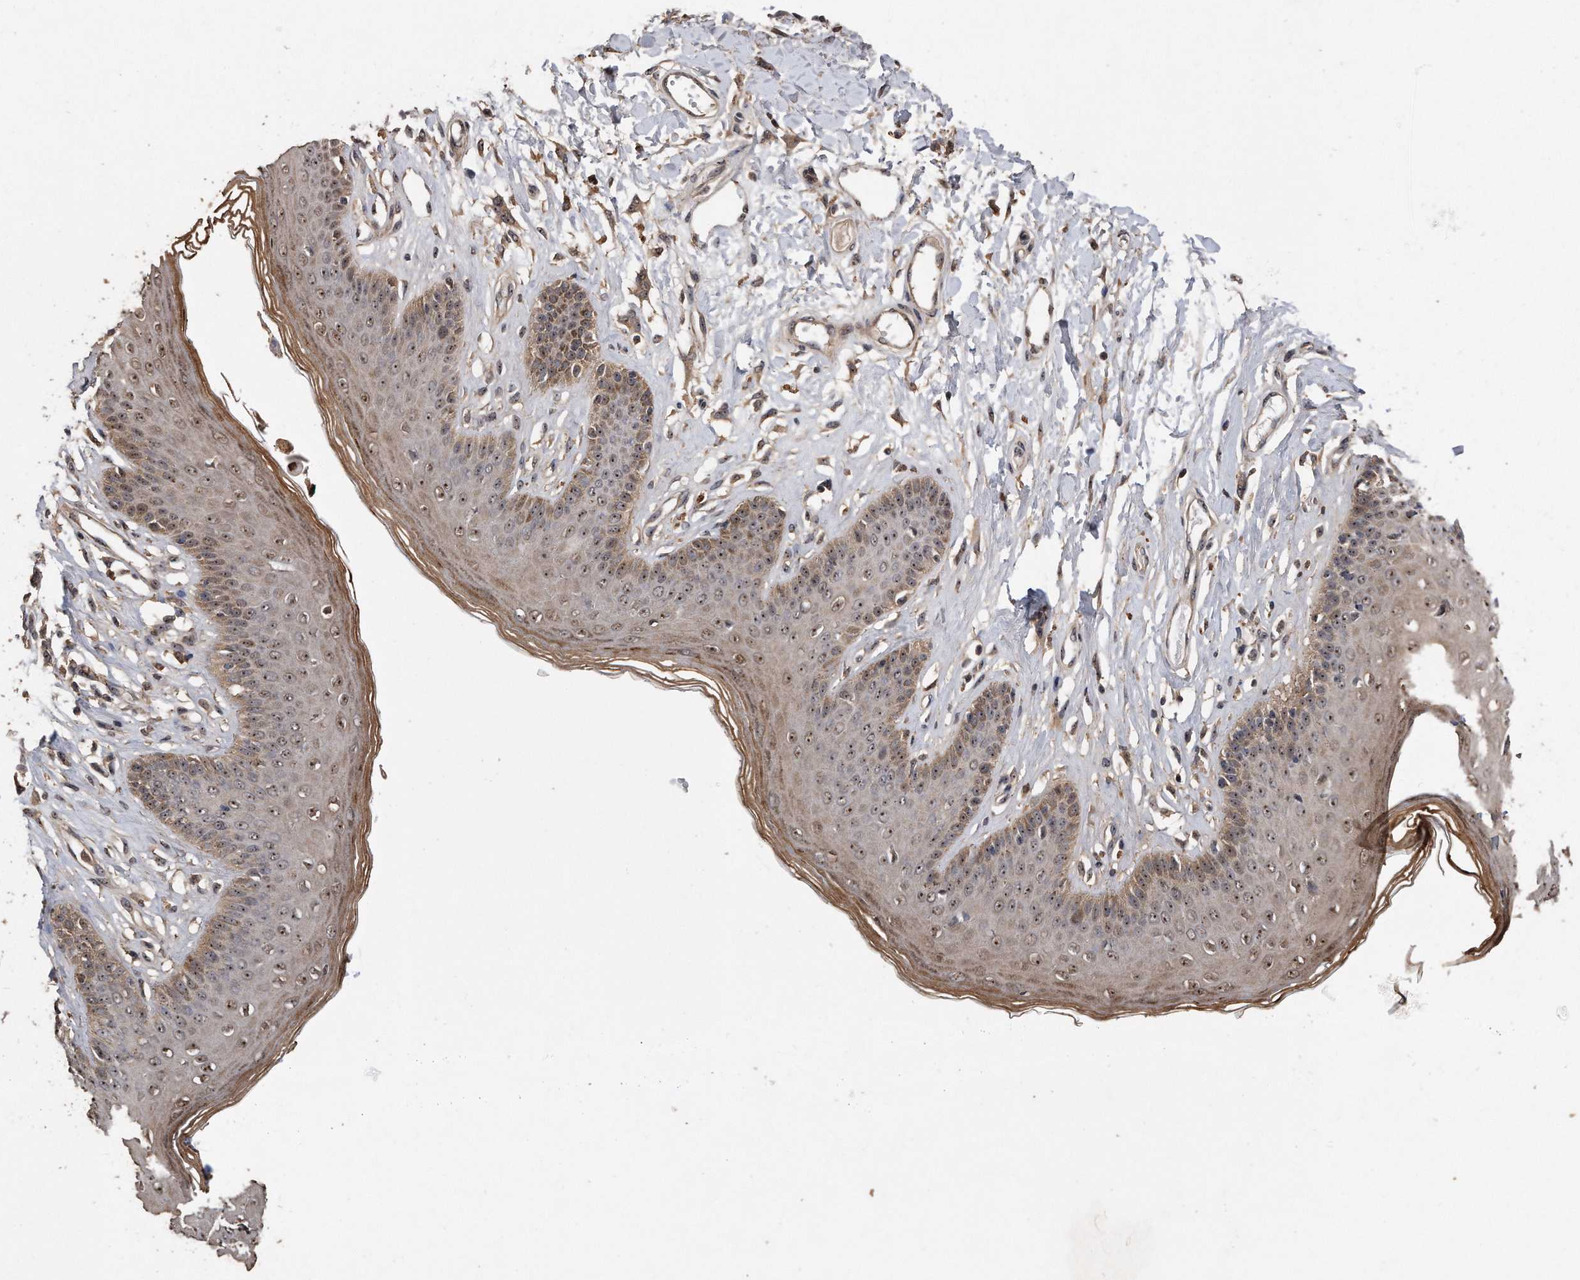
{"staining": {"intensity": "moderate", "quantity": ">75%", "location": "cytoplasmic/membranous,nuclear"}, "tissue": "skin", "cell_type": "Epidermal cells", "image_type": "normal", "snomed": [{"axis": "morphology", "description": "Normal tissue, NOS"}, {"axis": "morphology", "description": "Squamous cell carcinoma, NOS"}, {"axis": "topography", "description": "Vulva"}], "caption": "Protein staining of normal skin shows moderate cytoplasmic/membranous,nuclear expression in approximately >75% of epidermal cells.", "gene": "PELO", "patient": {"sex": "female", "age": 85}}